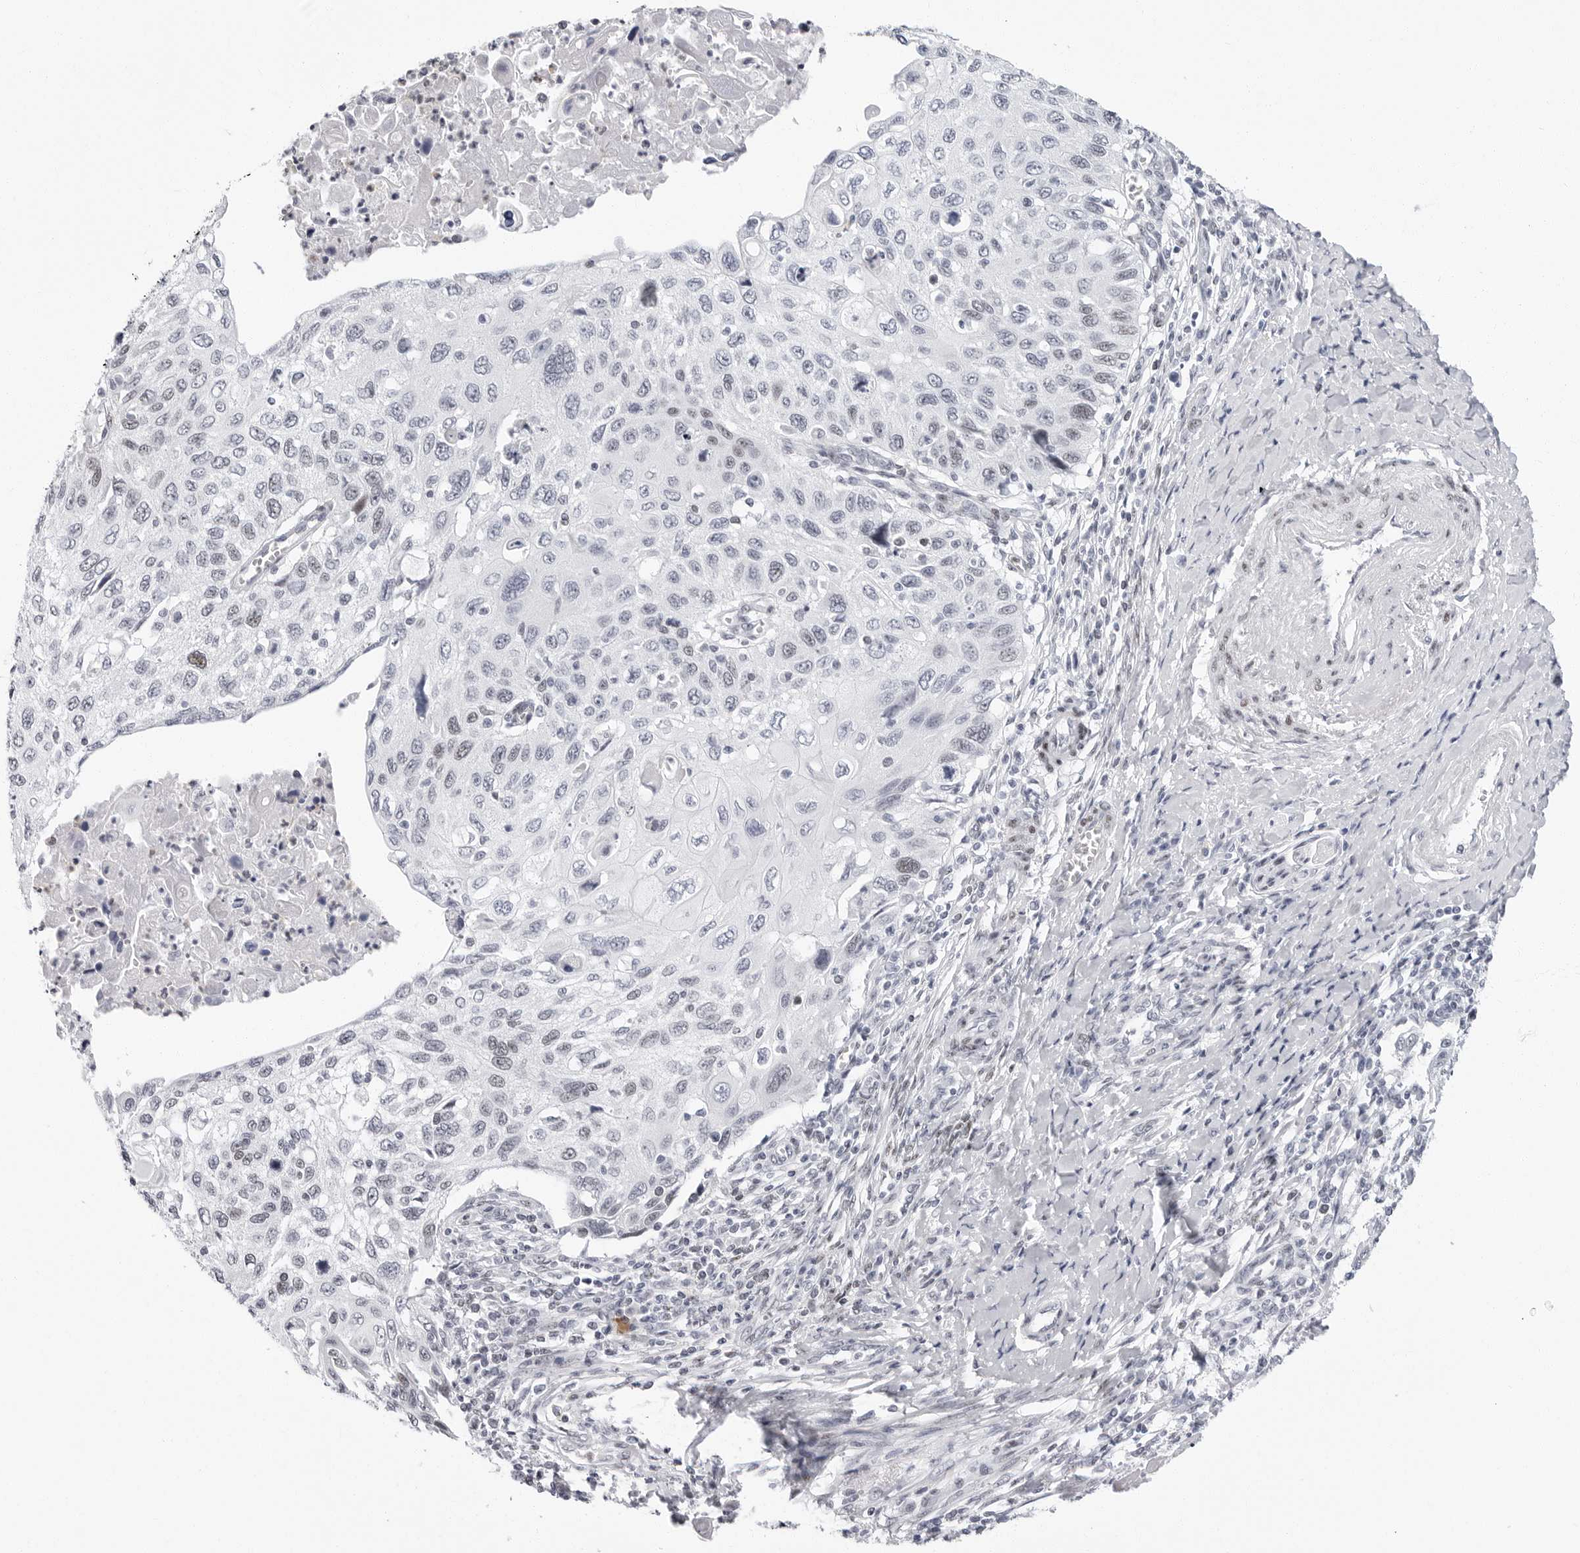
{"staining": {"intensity": "weak", "quantity": "<25%", "location": "nuclear"}, "tissue": "cervical cancer", "cell_type": "Tumor cells", "image_type": "cancer", "snomed": [{"axis": "morphology", "description": "Squamous cell carcinoma, NOS"}, {"axis": "topography", "description": "Cervix"}], "caption": "Histopathology image shows no protein expression in tumor cells of cervical squamous cell carcinoma tissue.", "gene": "VEZF1", "patient": {"sex": "female", "age": 70}}